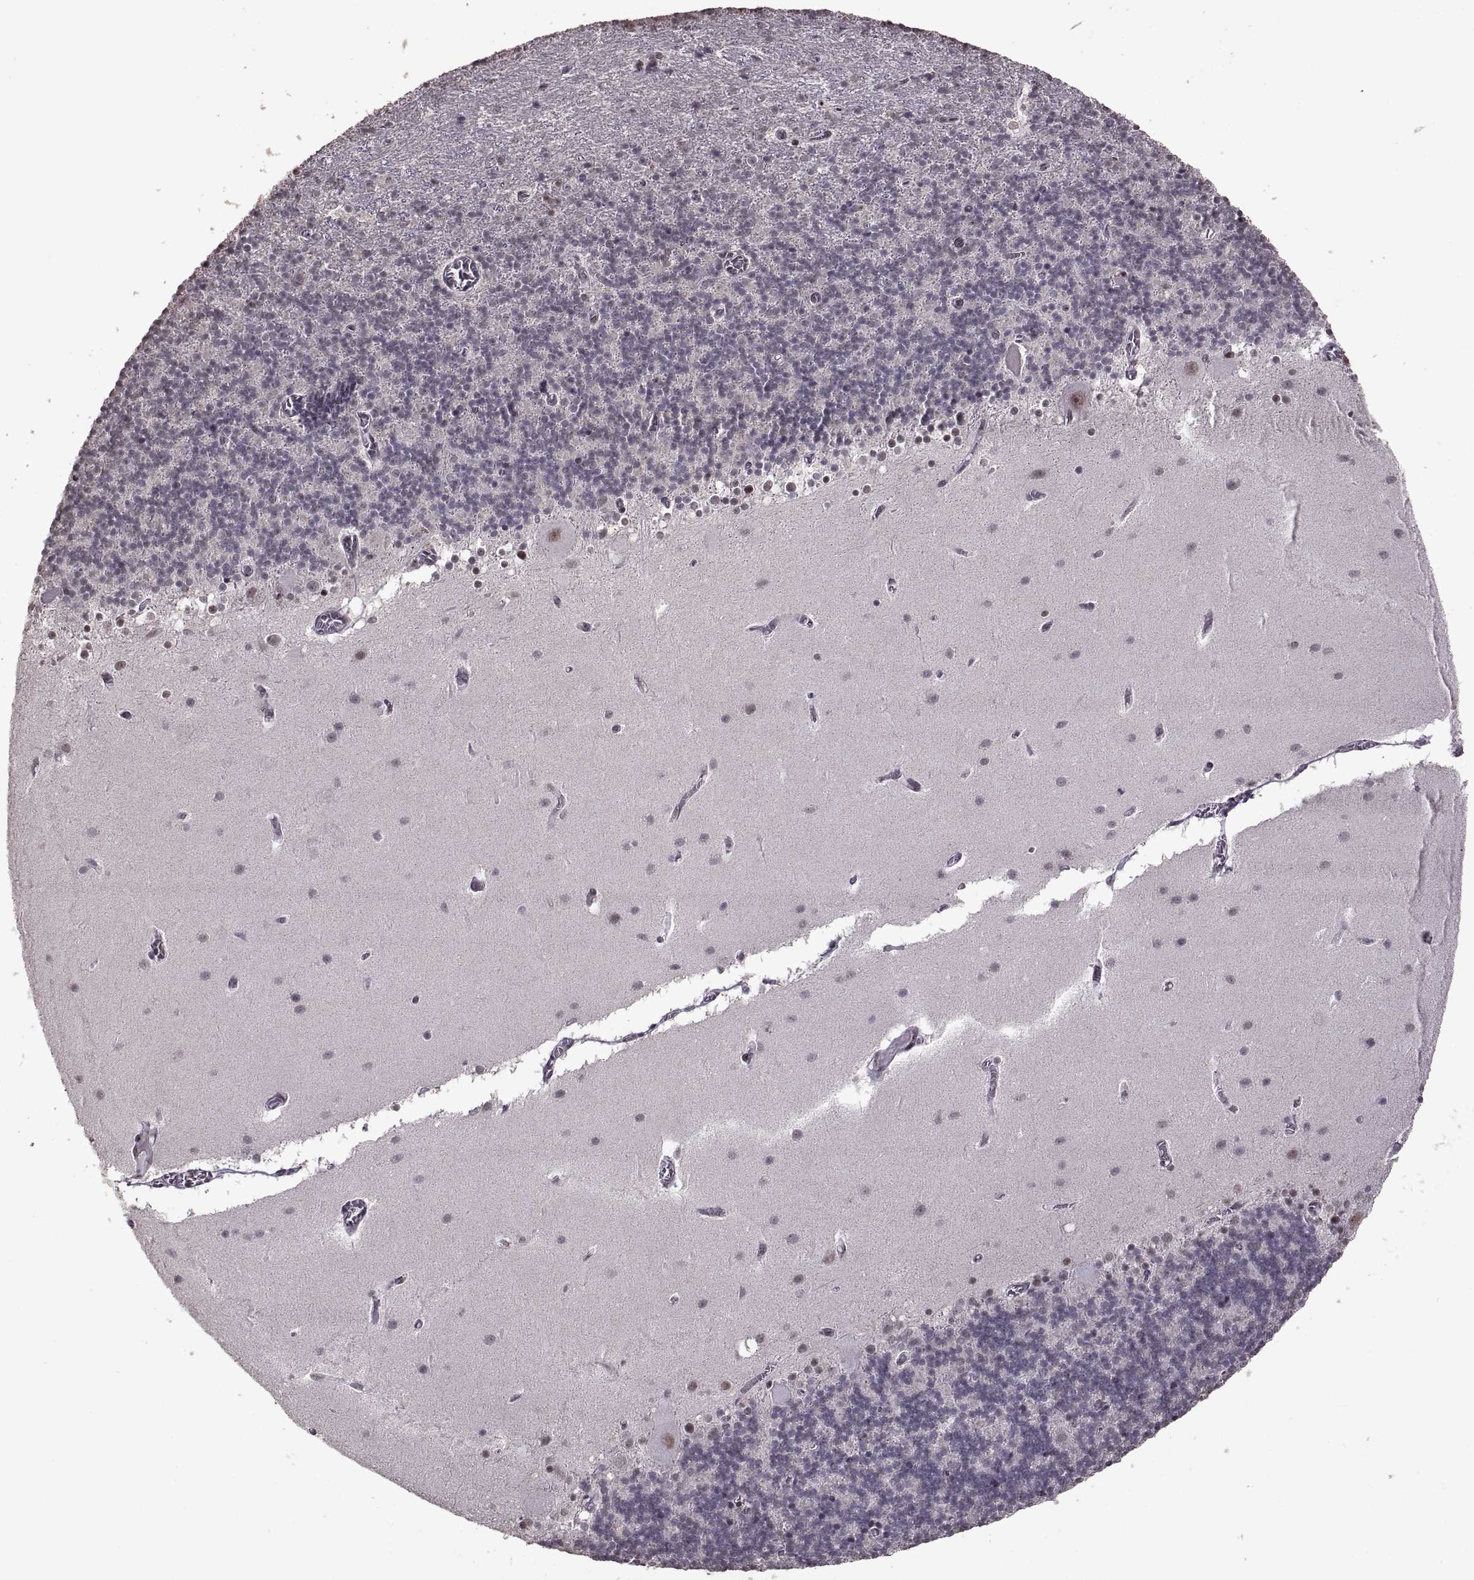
{"staining": {"intensity": "negative", "quantity": "none", "location": "none"}, "tissue": "cerebellum", "cell_type": "Cells in granular layer", "image_type": "normal", "snomed": [{"axis": "morphology", "description": "Normal tissue, NOS"}, {"axis": "topography", "description": "Cerebellum"}], "caption": "The histopathology image demonstrates no significant staining in cells in granular layer of cerebellum.", "gene": "PALS1", "patient": {"sex": "male", "age": 70}}